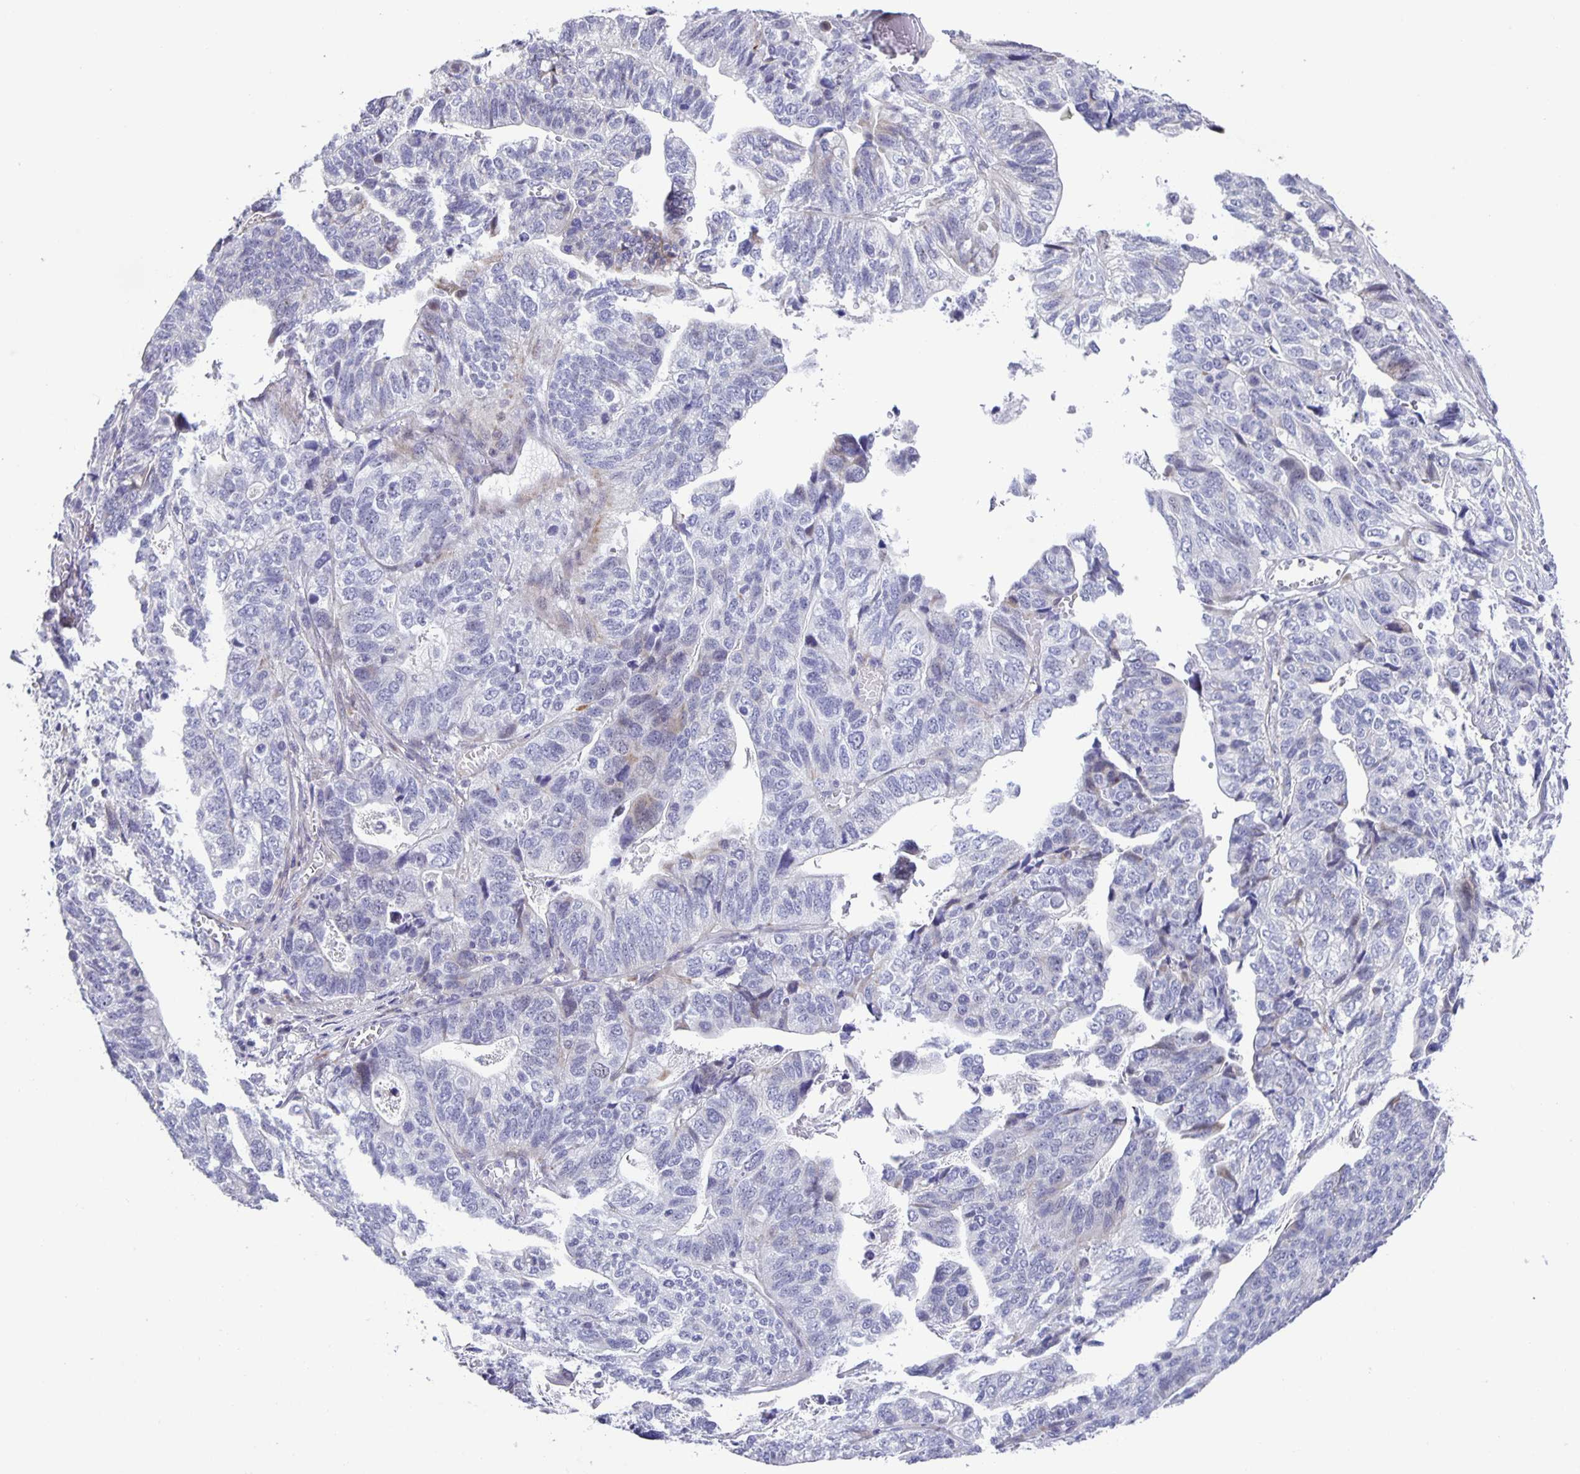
{"staining": {"intensity": "negative", "quantity": "none", "location": "none"}, "tissue": "stomach cancer", "cell_type": "Tumor cells", "image_type": "cancer", "snomed": [{"axis": "morphology", "description": "Adenocarcinoma, NOS"}, {"axis": "topography", "description": "Stomach, upper"}], "caption": "DAB immunohistochemical staining of stomach adenocarcinoma shows no significant positivity in tumor cells.", "gene": "PHRF1", "patient": {"sex": "female", "age": 67}}